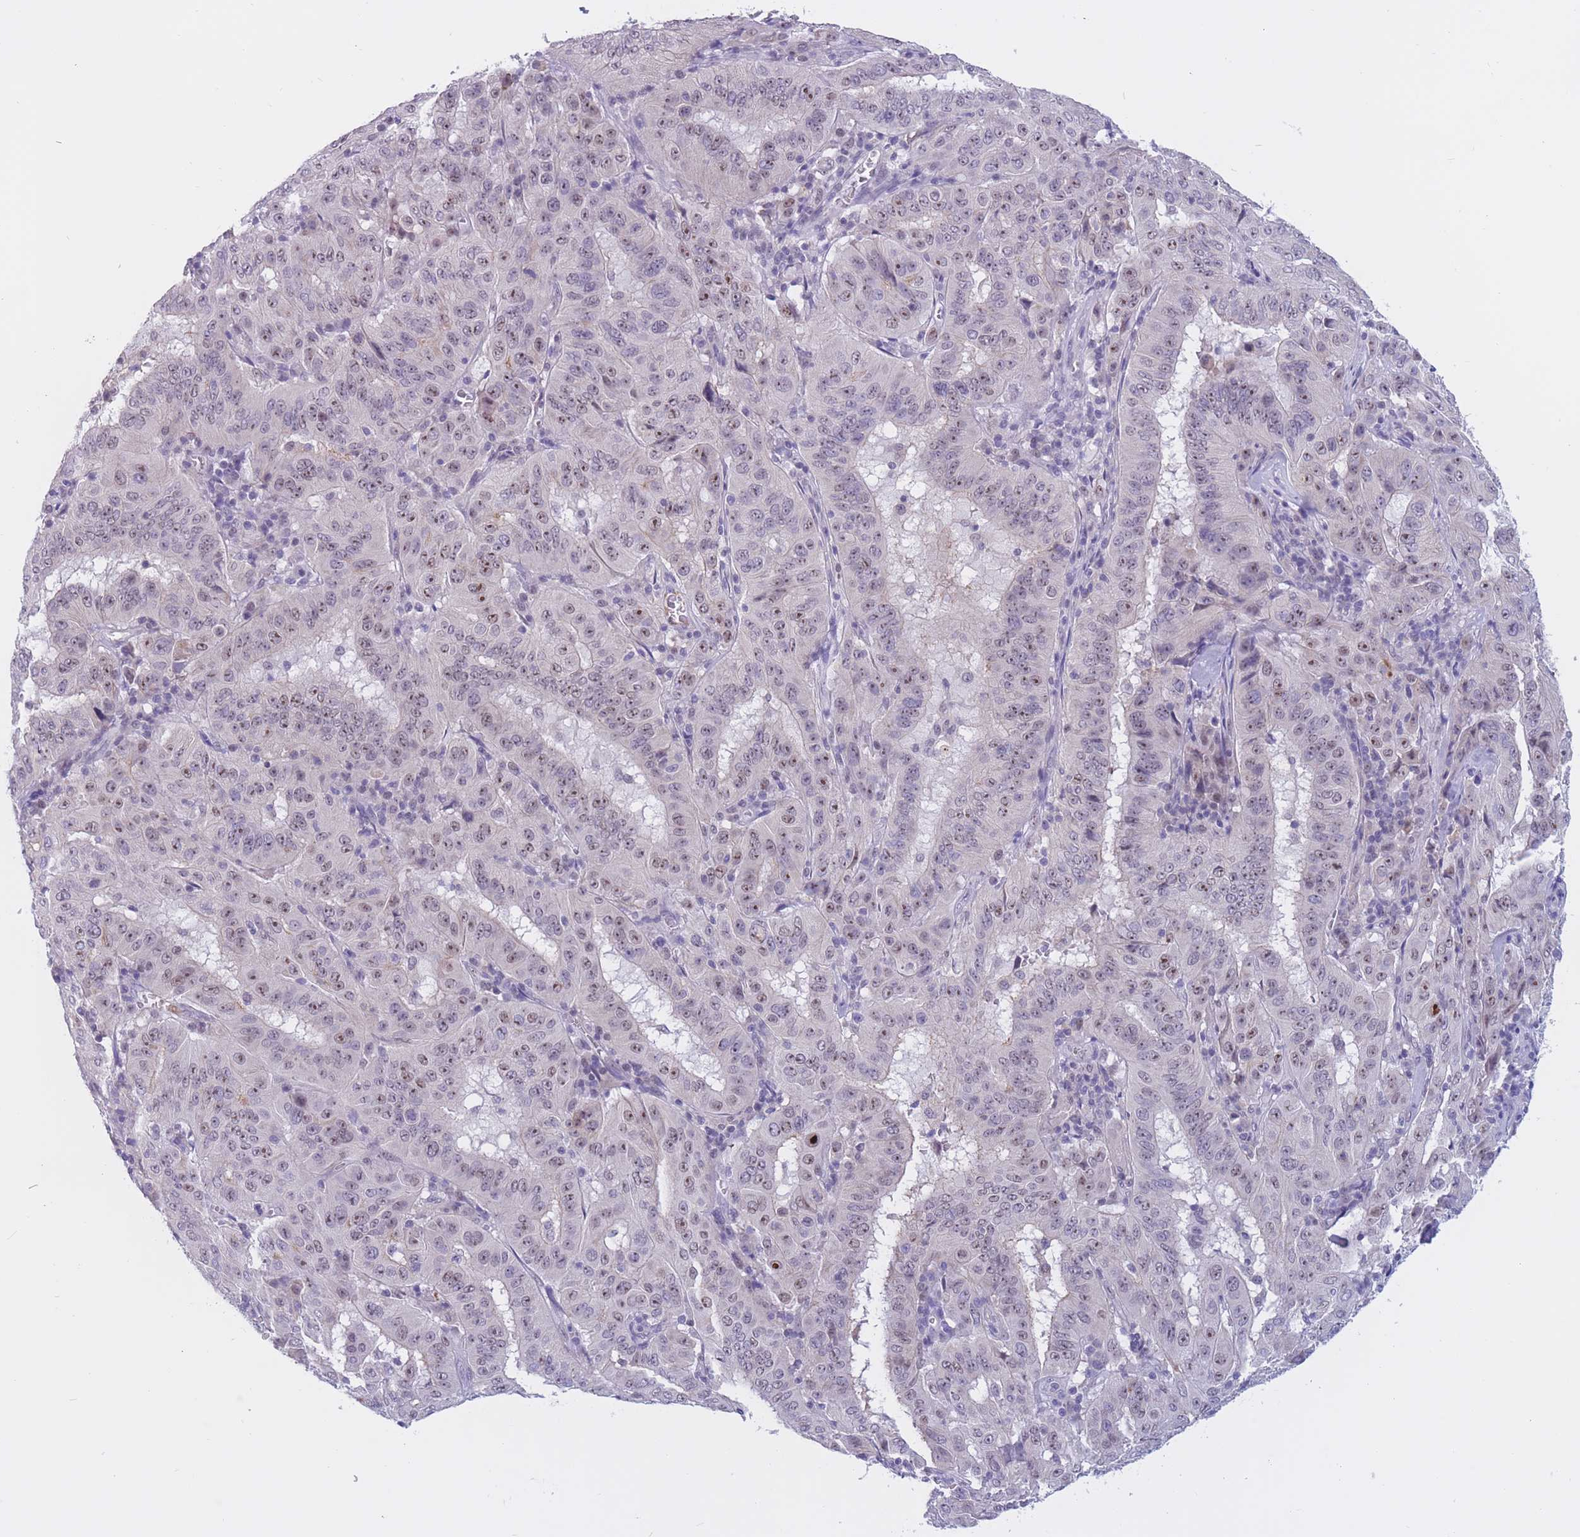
{"staining": {"intensity": "moderate", "quantity": "<25%", "location": "nuclear"}, "tissue": "pancreatic cancer", "cell_type": "Tumor cells", "image_type": "cancer", "snomed": [{"axis": "morphology", "description": "Adenocarcinoma, NOS"}, {"axis": "topography", "description": "Pancreas"}], "caption": "Immunohistochemistry staining of pancreatic cancer, which displays low levels of moderate nuclear expression in approximately <25% of tumor cells indicating moderate nuclear protein staining. The staining was performed using DAB (brown) for protein detection and nuclei were counterstained in hematoxylin (blue).", "gene": "BOP1", "patient": {"sex": "male", "age": 63}}